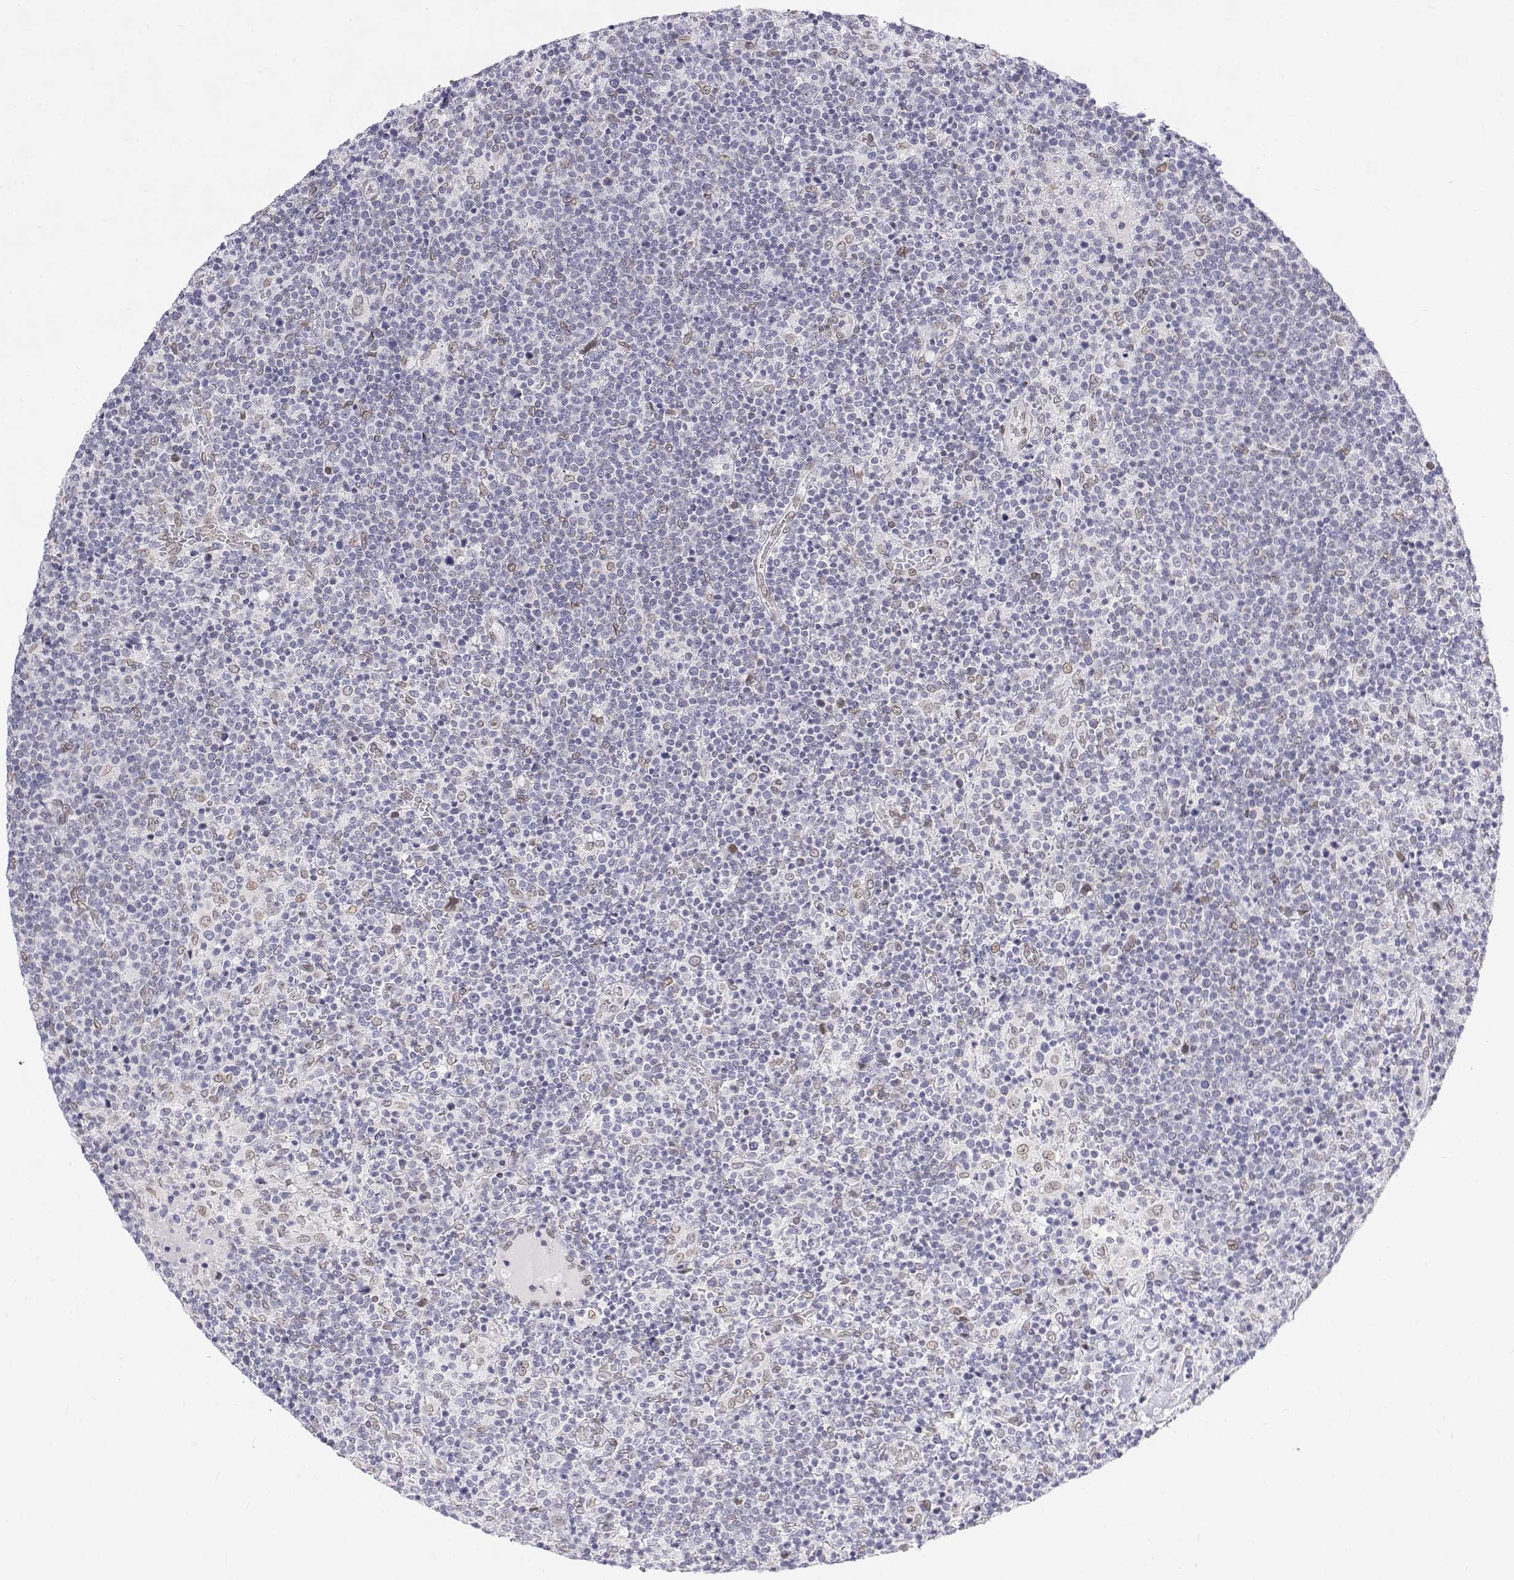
{"staining": {"intensity": "negative", "quantity": "none", "location": "none"}, "tissue": "lymphoma", "cell_type": "Tumor cells", "image_type": "cancer", "snomed": [{"axis": "morphology", "description": "Malignant lymphoma, non-Hodgkin's type, High grade"}, {"axis": "topography", "description": "Lymph node"}], "caption": "Immunohistochemical staining of human high-grade malignant lymphoma, non-Hodgkin's type reveals no significant expression in tumor cells.", "gene": "ZNF532", "patient": {"sex": "male", "age": 61}}